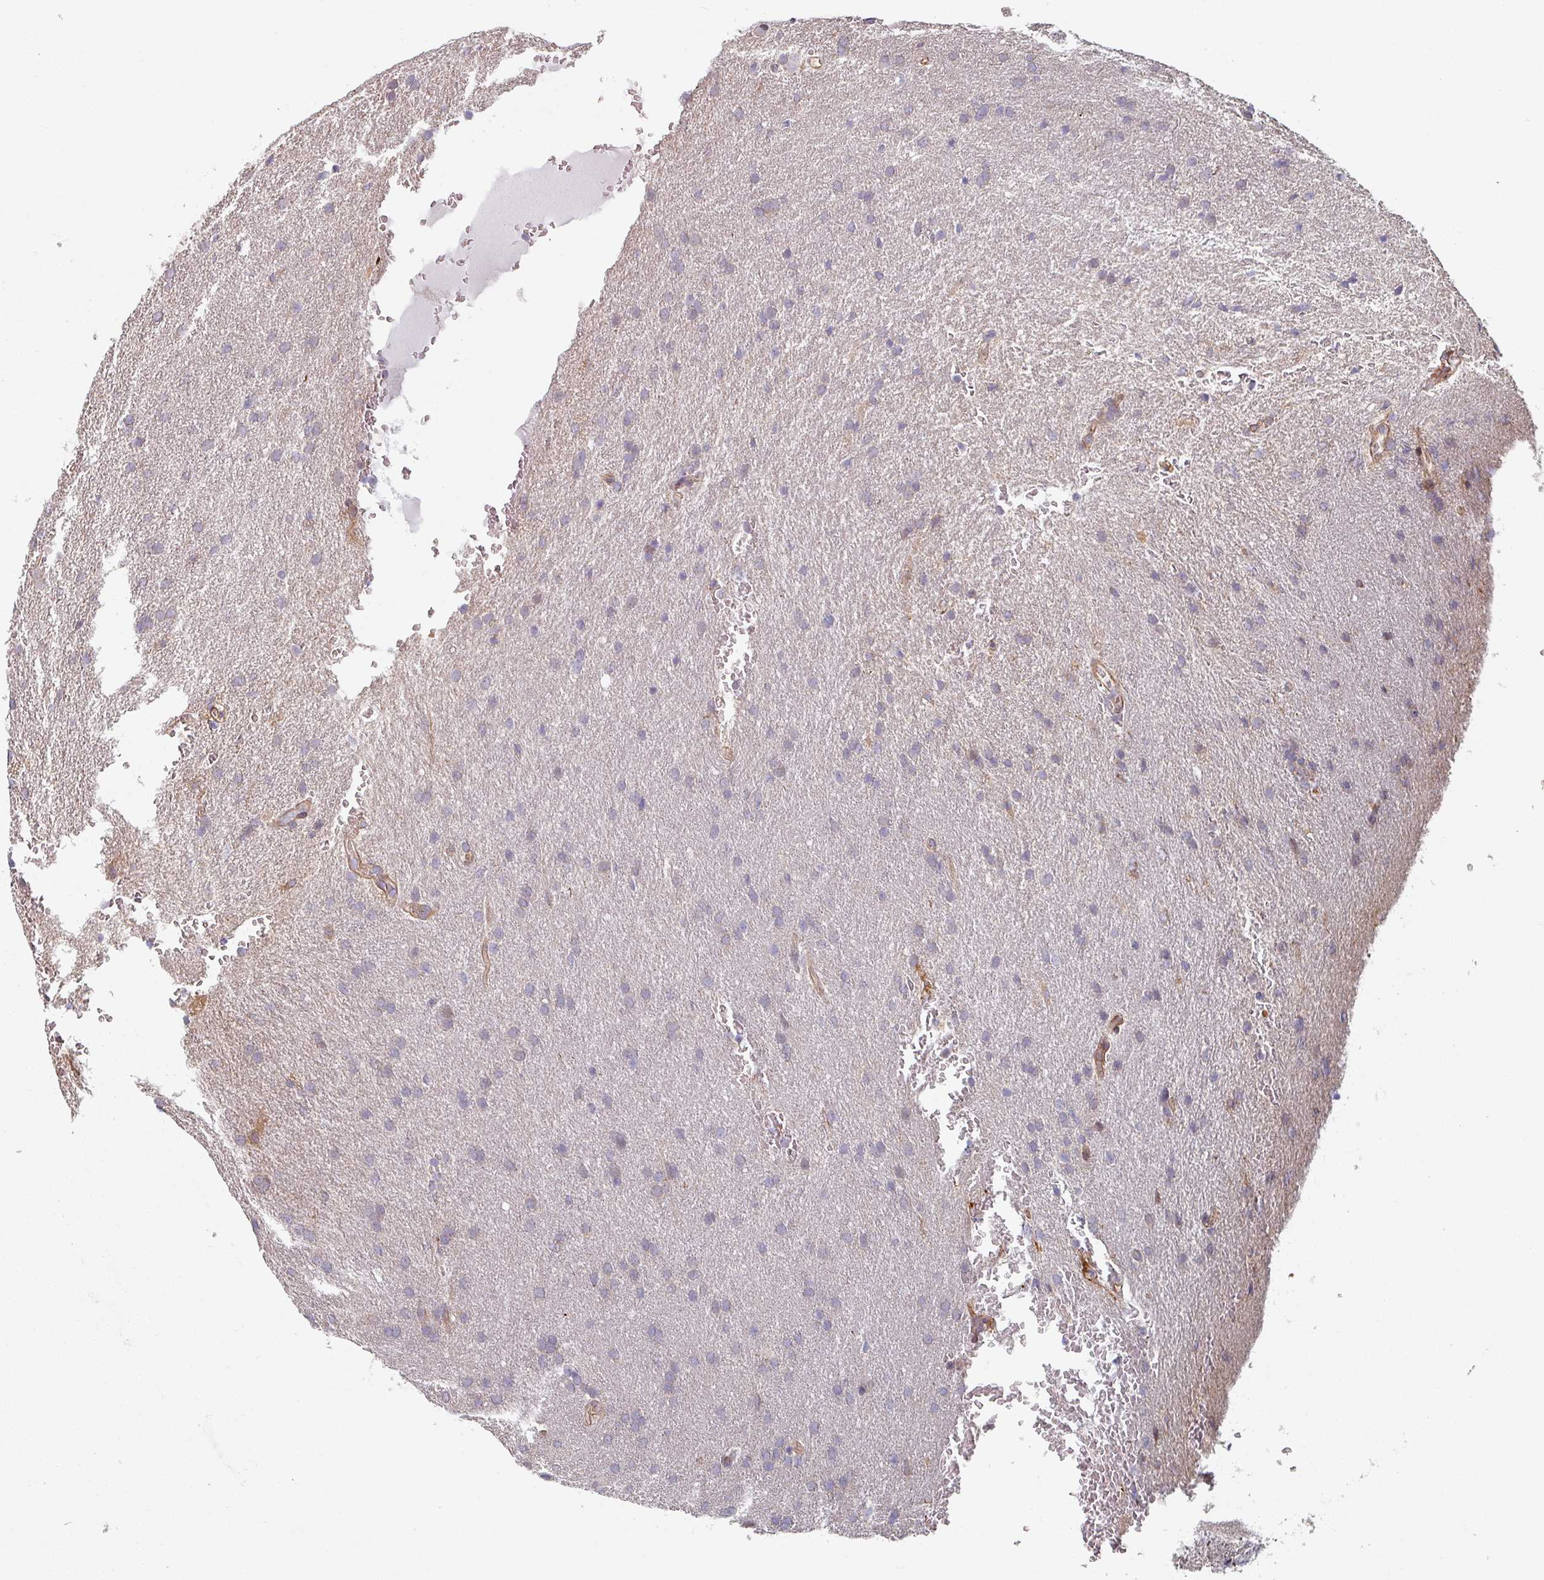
{"staining": {"intensity": "negative", "quantity": "none", "location": "none"}, "tissue": "glioma", "cell_type": "Tumor cells", "image_type": "cancer", "snomed": [{"axis": "morphology", "description": "Glioma, malignant, Low grade"}, {"axis": "topography", "description": "Brain"}], "caption": "IHC of human glioma reveals no staining in tumor cells.", "gene": "C4BPB", "patient": {"sex": "female", "age": 33}}